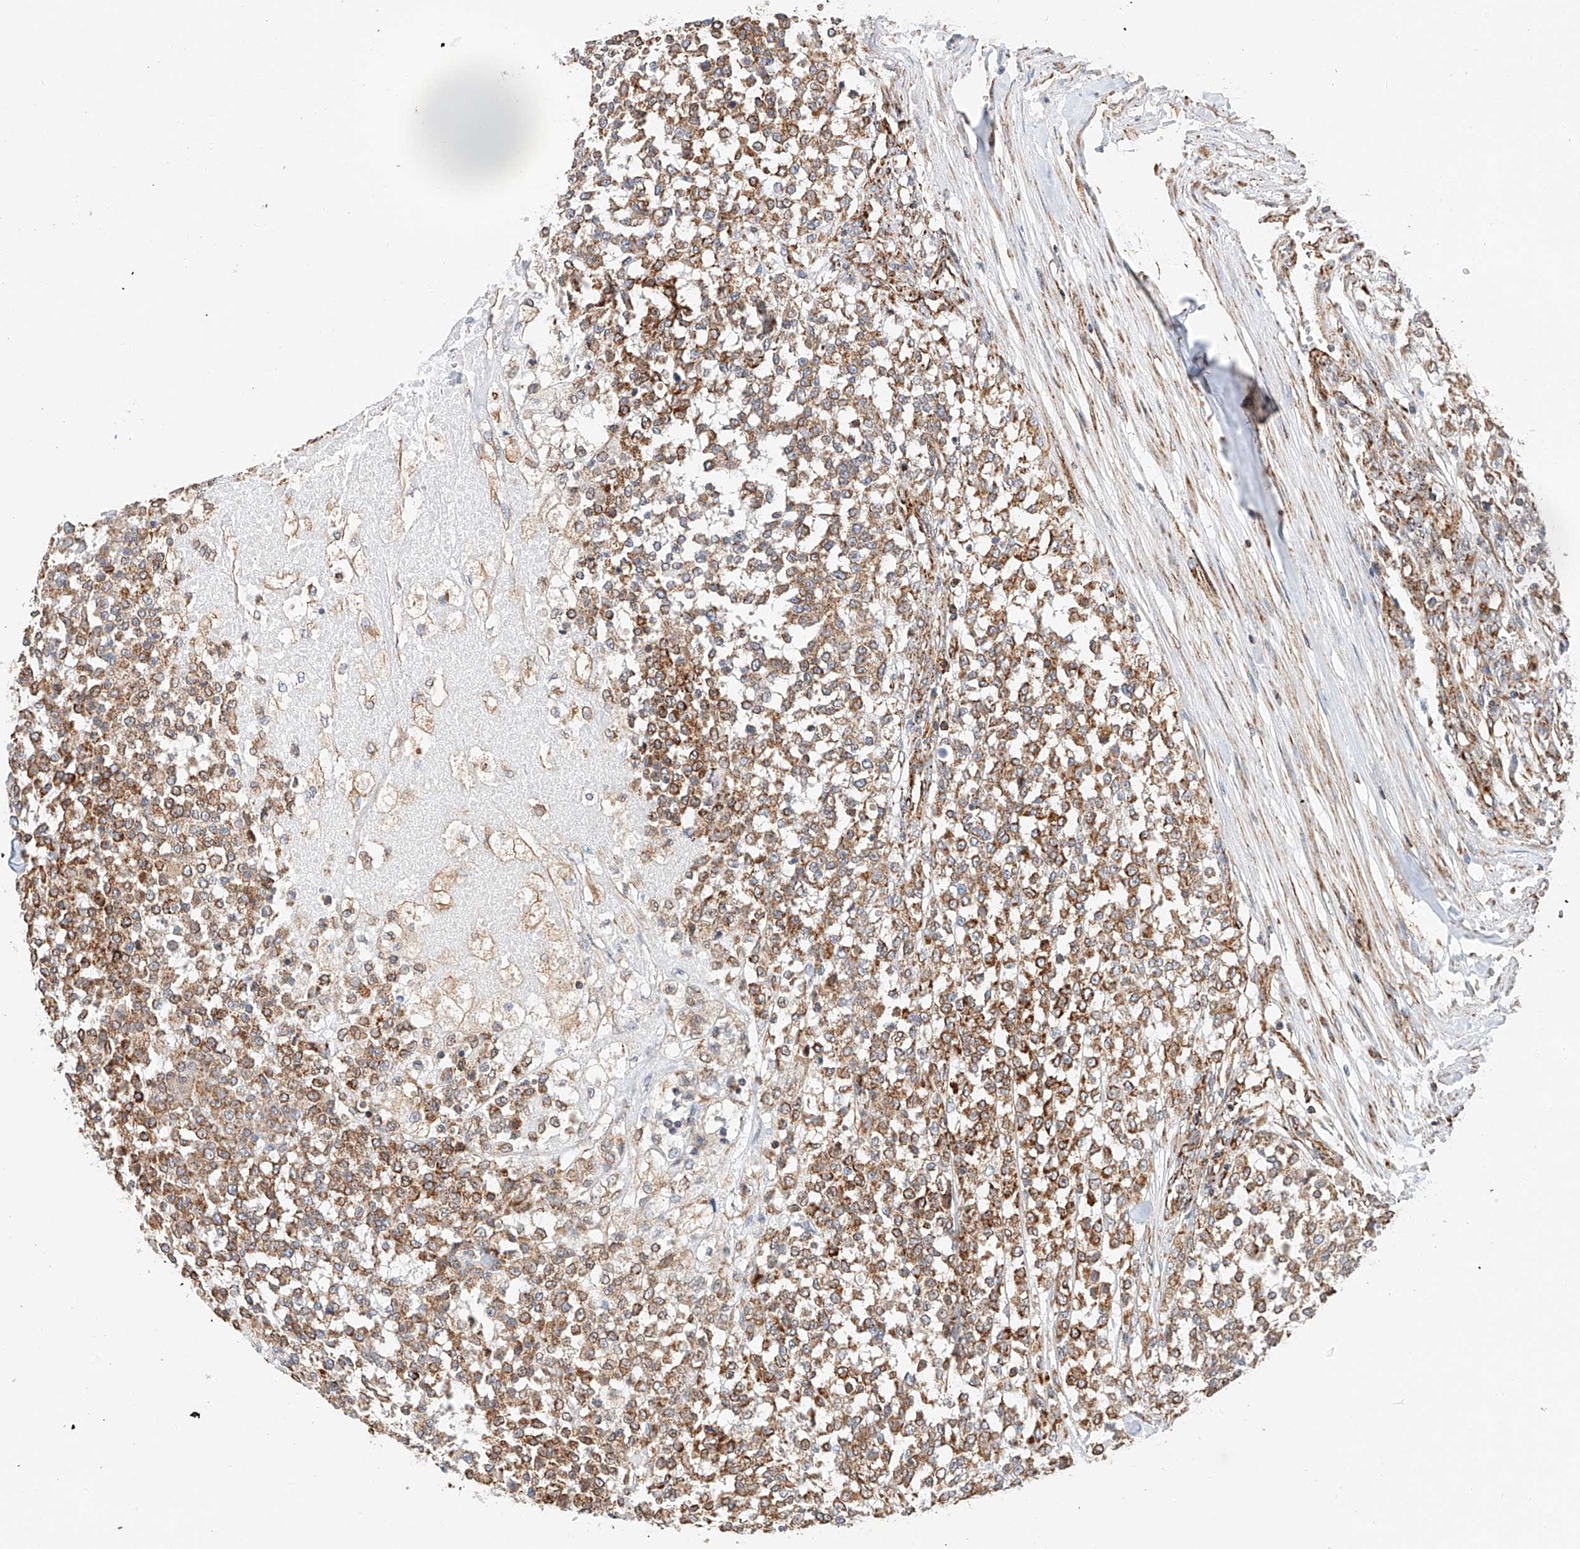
{"staining": {"intensity": "moderate", "quantity": ">75%", "location": "cytoplasmic/membranous"}, "tissue": "testis cancer", "cell_type": "Tumor cells", "image_type": "cancer", "snomed": [{"axis": "morphology", "description": "Seminoma, NOS"}, {"axis": "topography", "description": "Testis"}], "caption": "The image exhibits a brown stain indicating the presence of a protein in the cytoplasmic/membranous of tumor cells in testis cancer.", "gene": "NDUFV3", "patient": {"sex": "male", "age": 59}}